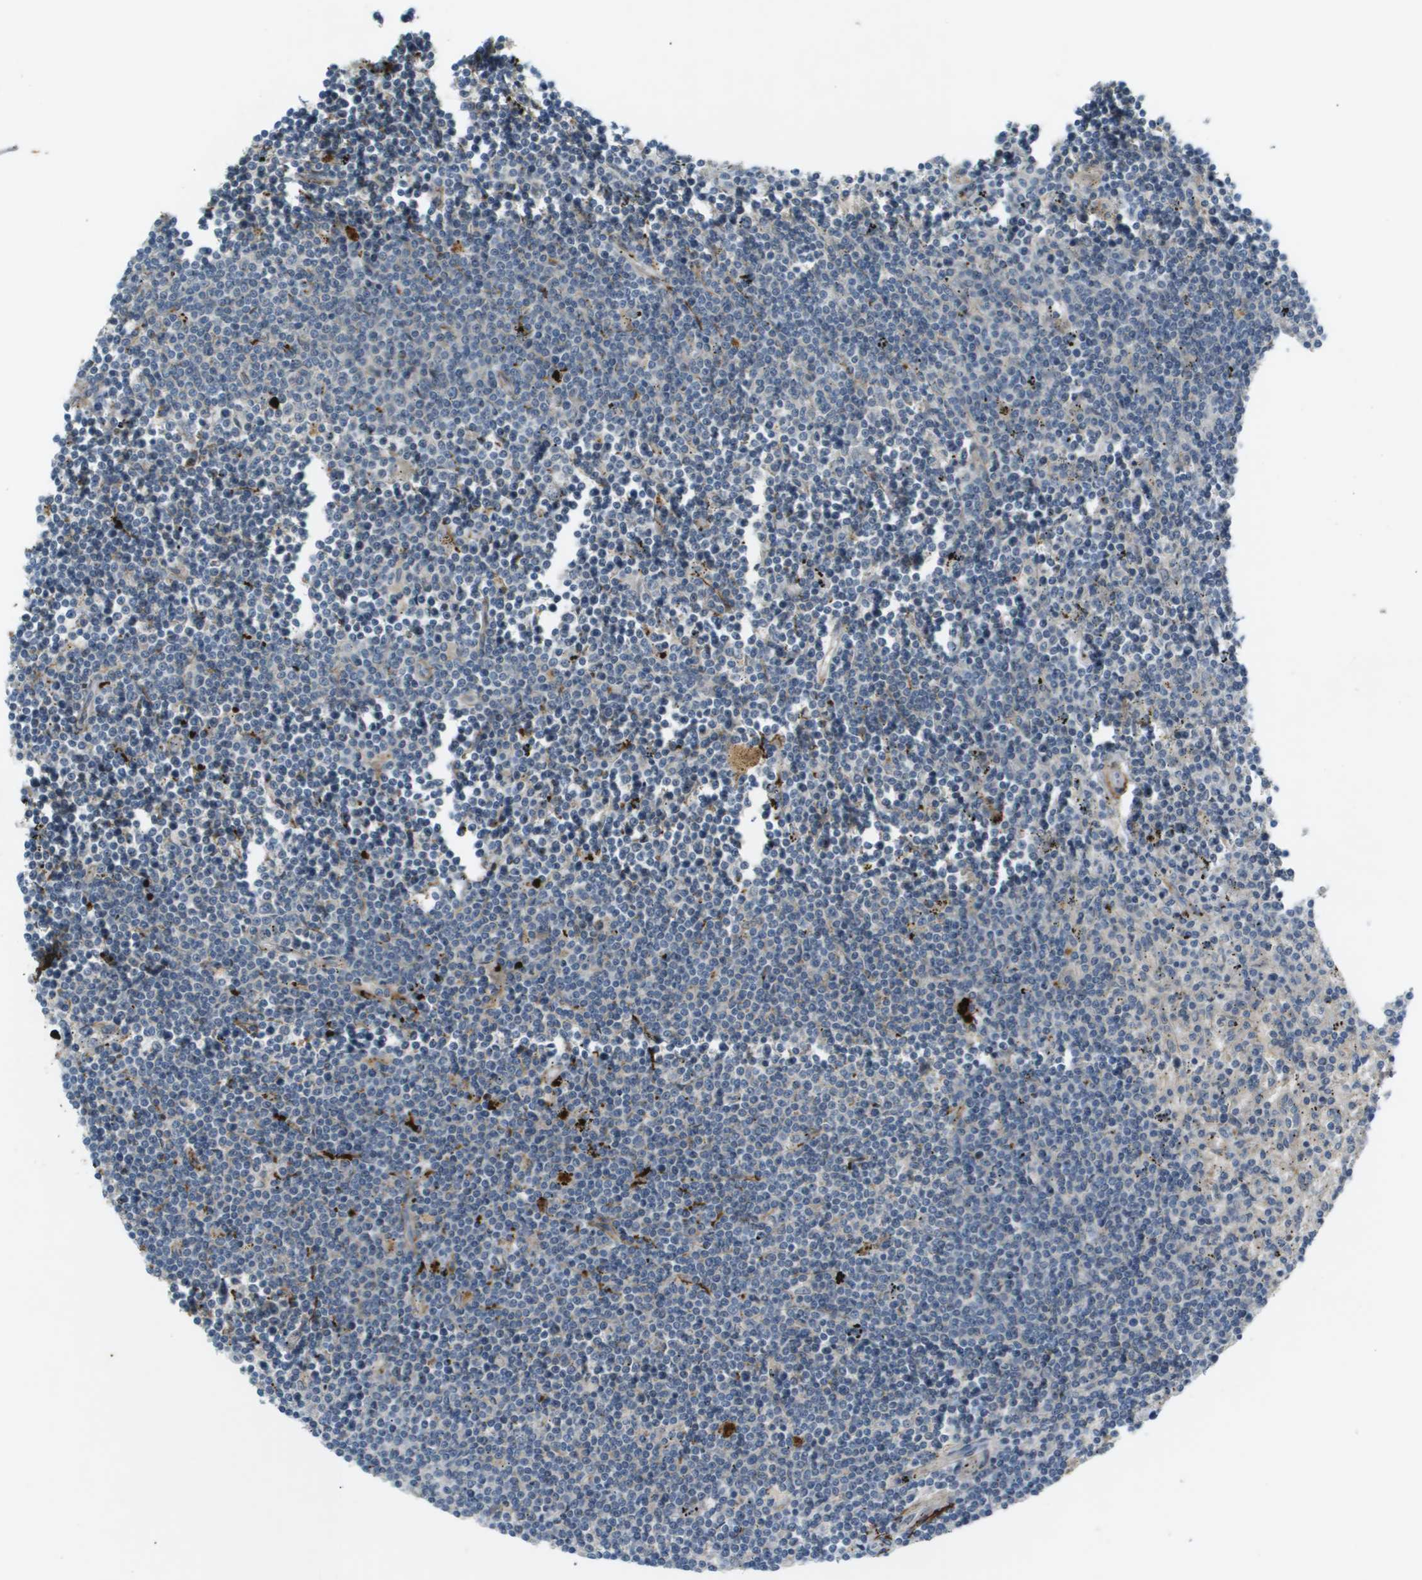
{"staining": {"intensity": "negative", "quantity": "none", "location": "none"}, "tissue": "lymphoma", "cell_type": "Tumor cells", "image_type": "cancer", "snomed": [{"axis": "morphology", "description": "Malignant lymphoma, non-Hodgkin's type, Low grade"}, {"axis": "topography", "description": "Spleen"}], "caption": "Immunohistochemistry photomicrograph of low-grade malignant lymphoma, non-Hodgkin's type stained for a protein (brown), which displays no expression in tumor cells.", "gene": "VTN", "patient": {"sex": "male", "age": 76}}